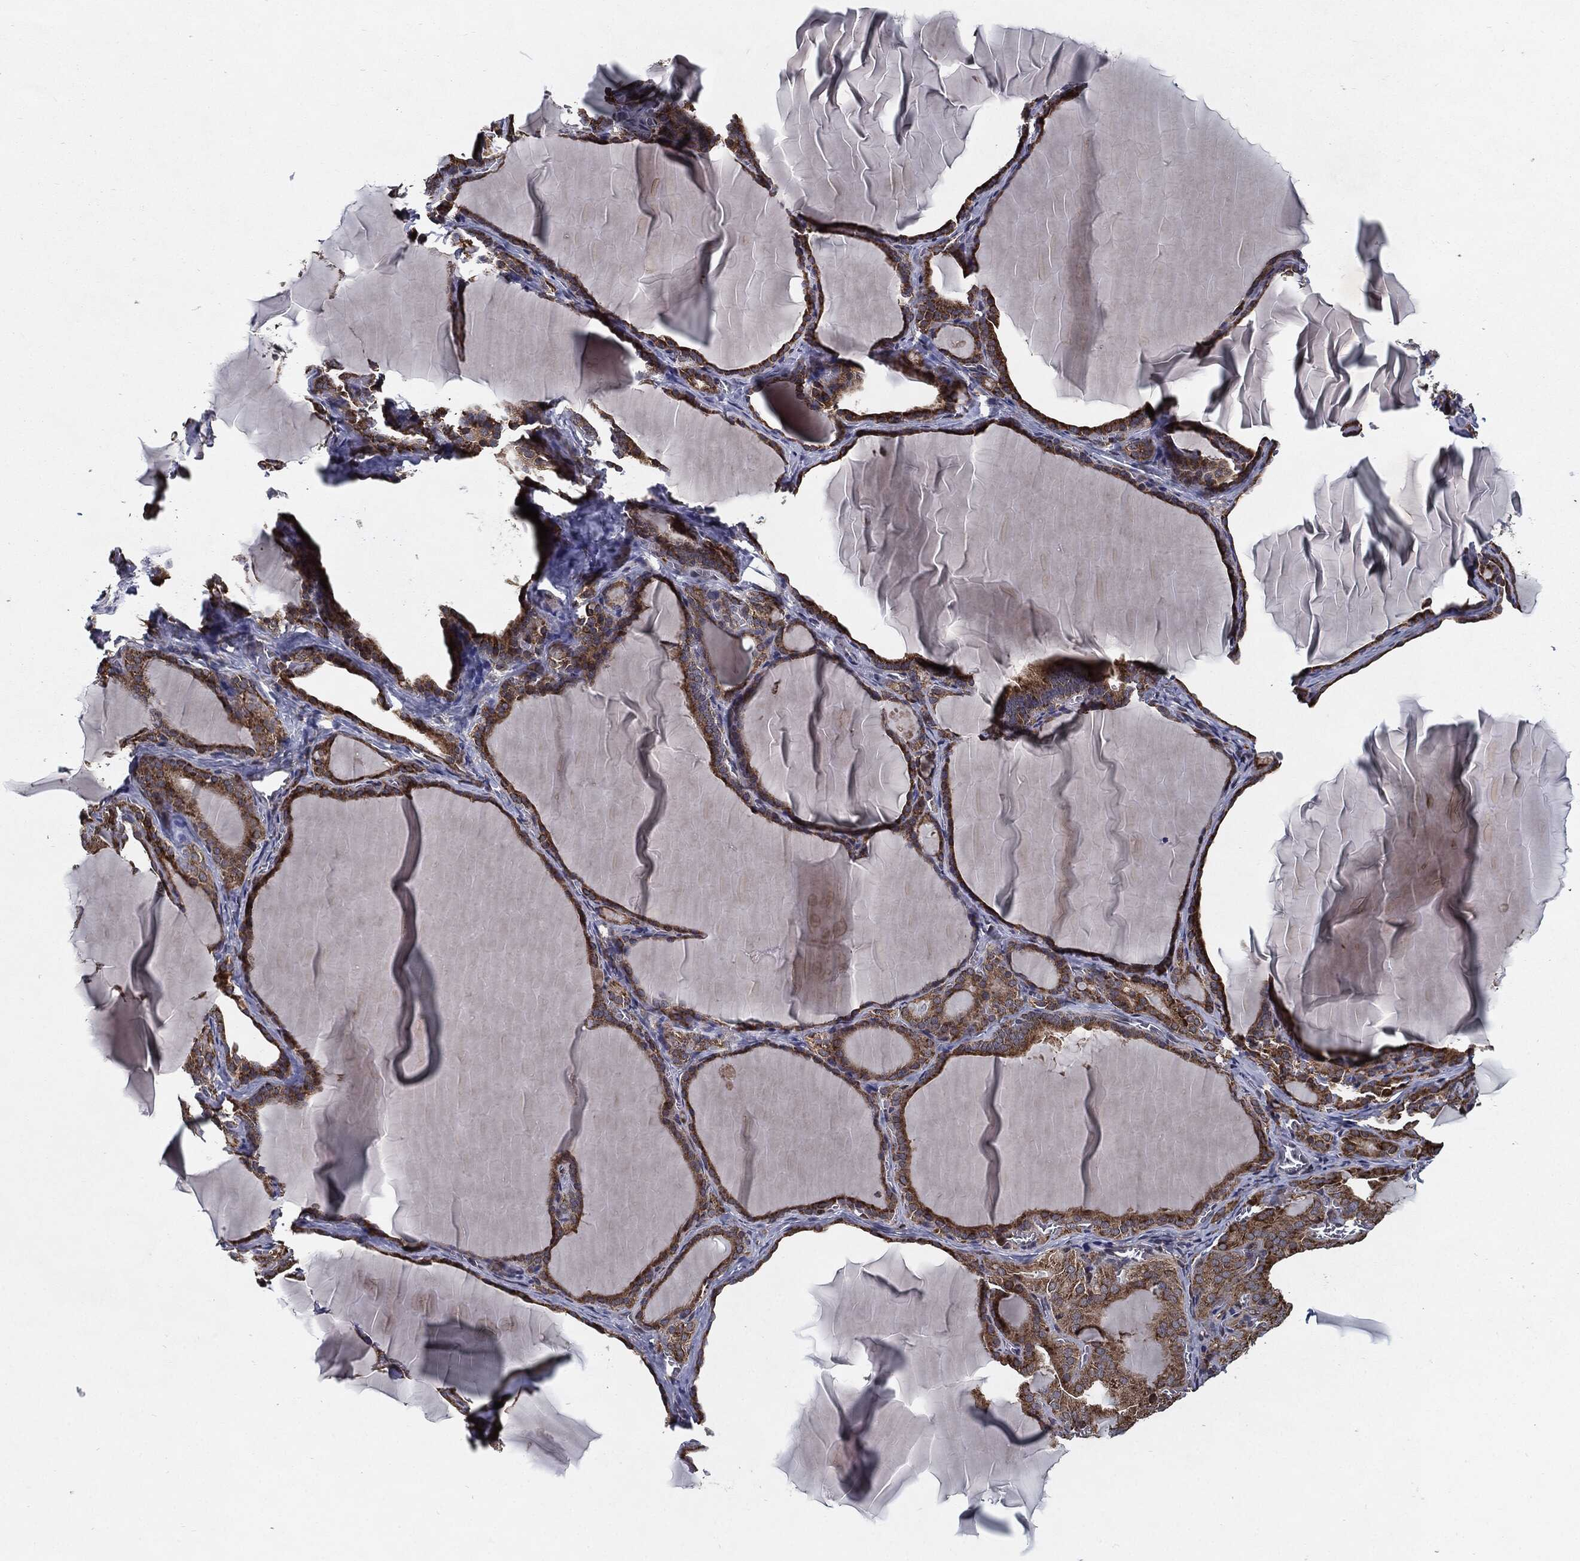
{"staining": {"intensity": "strong", "quantity": "25%-75%", "location": "cytoplasmic/membranous"}, "tissue": "thyroid gland", "cell_type": "Glandular cells", "image_type": "normal", "snomed": [{"axis": "morphology", "description": "Normal tissue, NOS"}, {"axis": "morphology", "description": "Hyperplasia, NOS"}, {"axis": "topography", "description": "Thyroid gland"}], "caption": "The micrograph demonstrates staining of normal thyroid gland, revealing strong cytoplasmic/membranous protein staining (brown color) within glandular cells.", "gene": "HDAC5", "patient": {"sex": "female", "age": 27}}